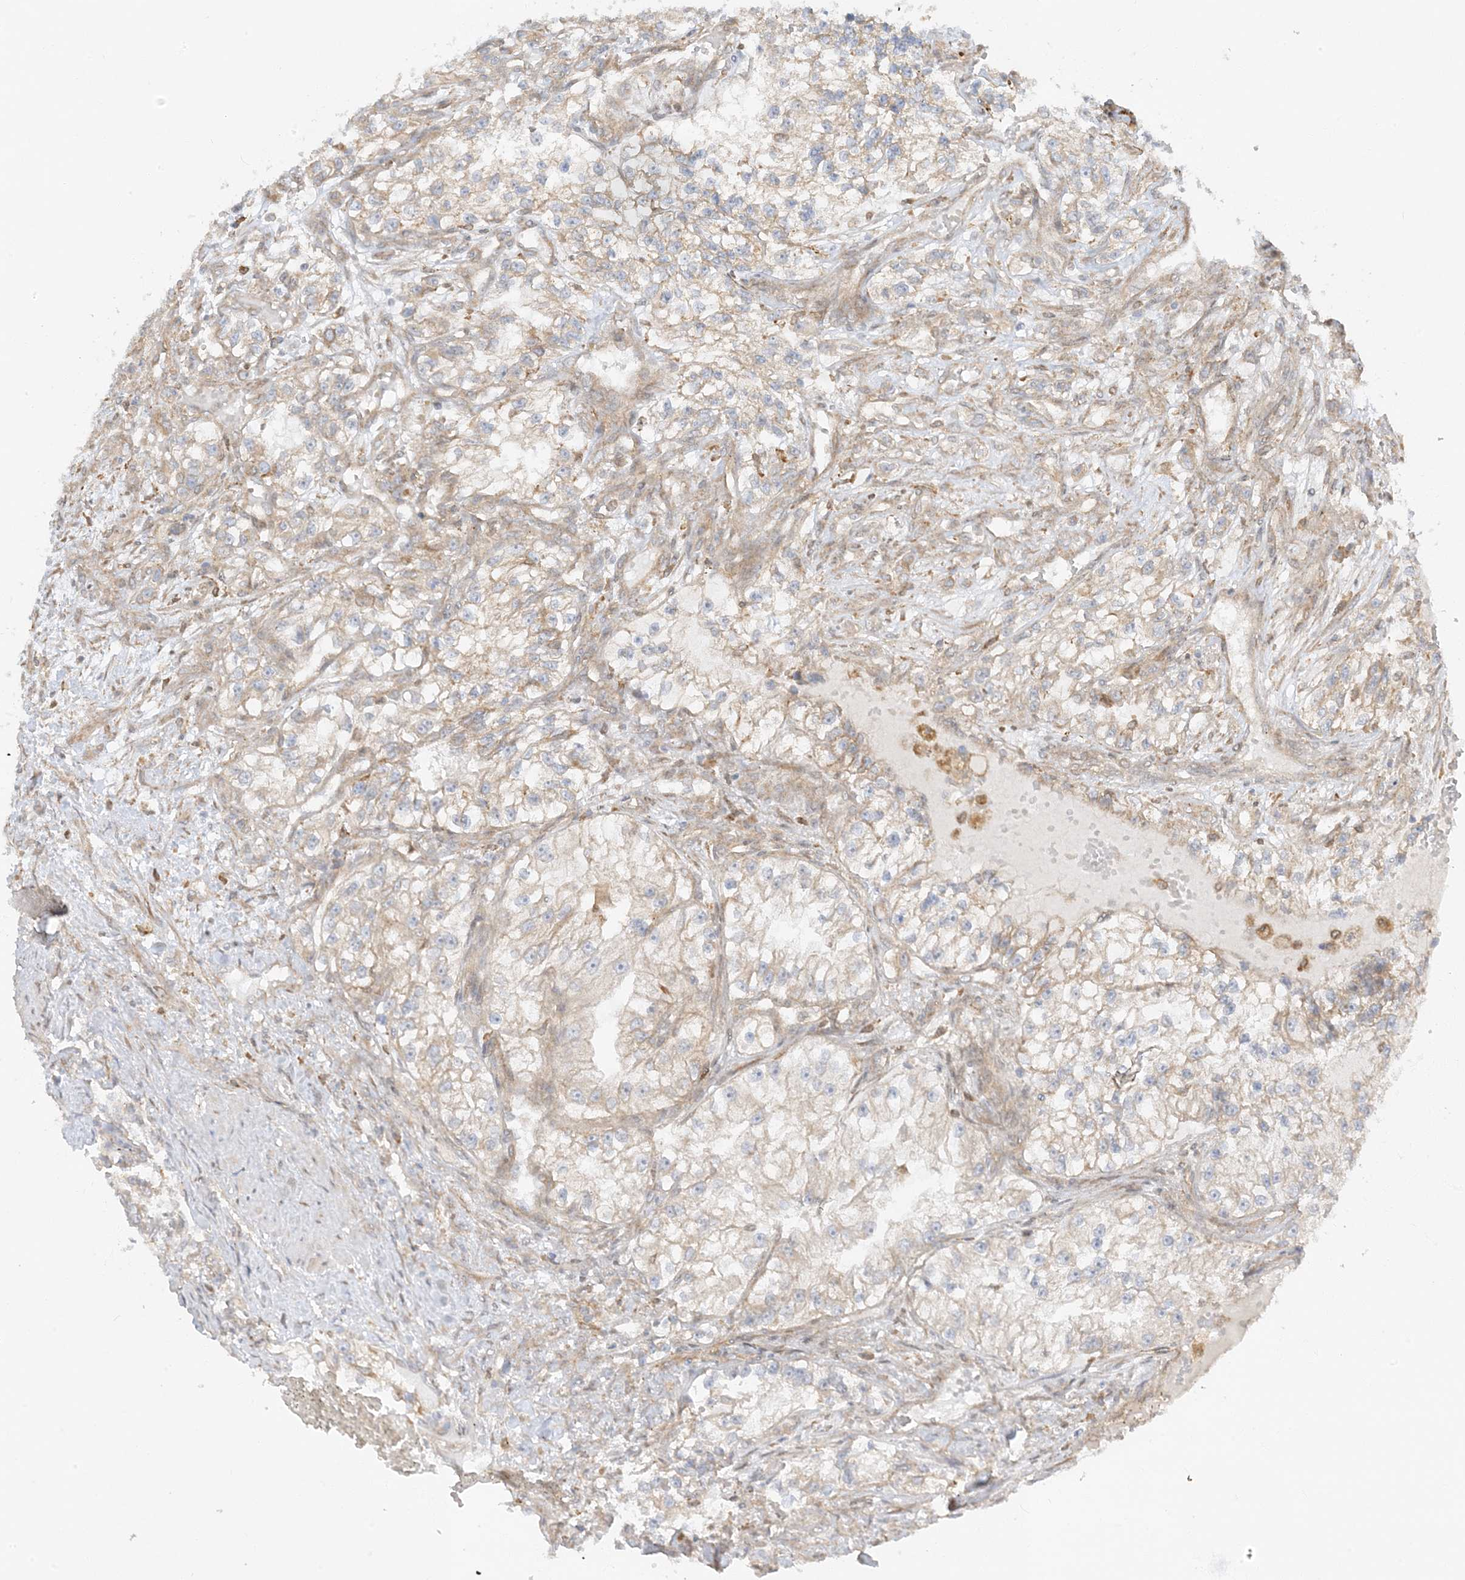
{"staining": {"intensity": "weak", "quantity": "25%-75%", "location": "cytoplasmic/membranous"}, "tissue": "renal cancer", "cell_type": "Tumor cells", "image_type": "cancer", "snomed": [{"axis": "morphology", "description": "Adenocarcinoma, NOS"}, {"axis": "topography", "description": "Kidney"}], "caption": "Immunohistochemical staining of adenocarcinoma (renal) demonstrates weak cytoplasmic/membranous protein staining in about 25%-75% of tumor cells.", "gene": "SCARF2", "patient": {"sex": "female", "age": 57}}